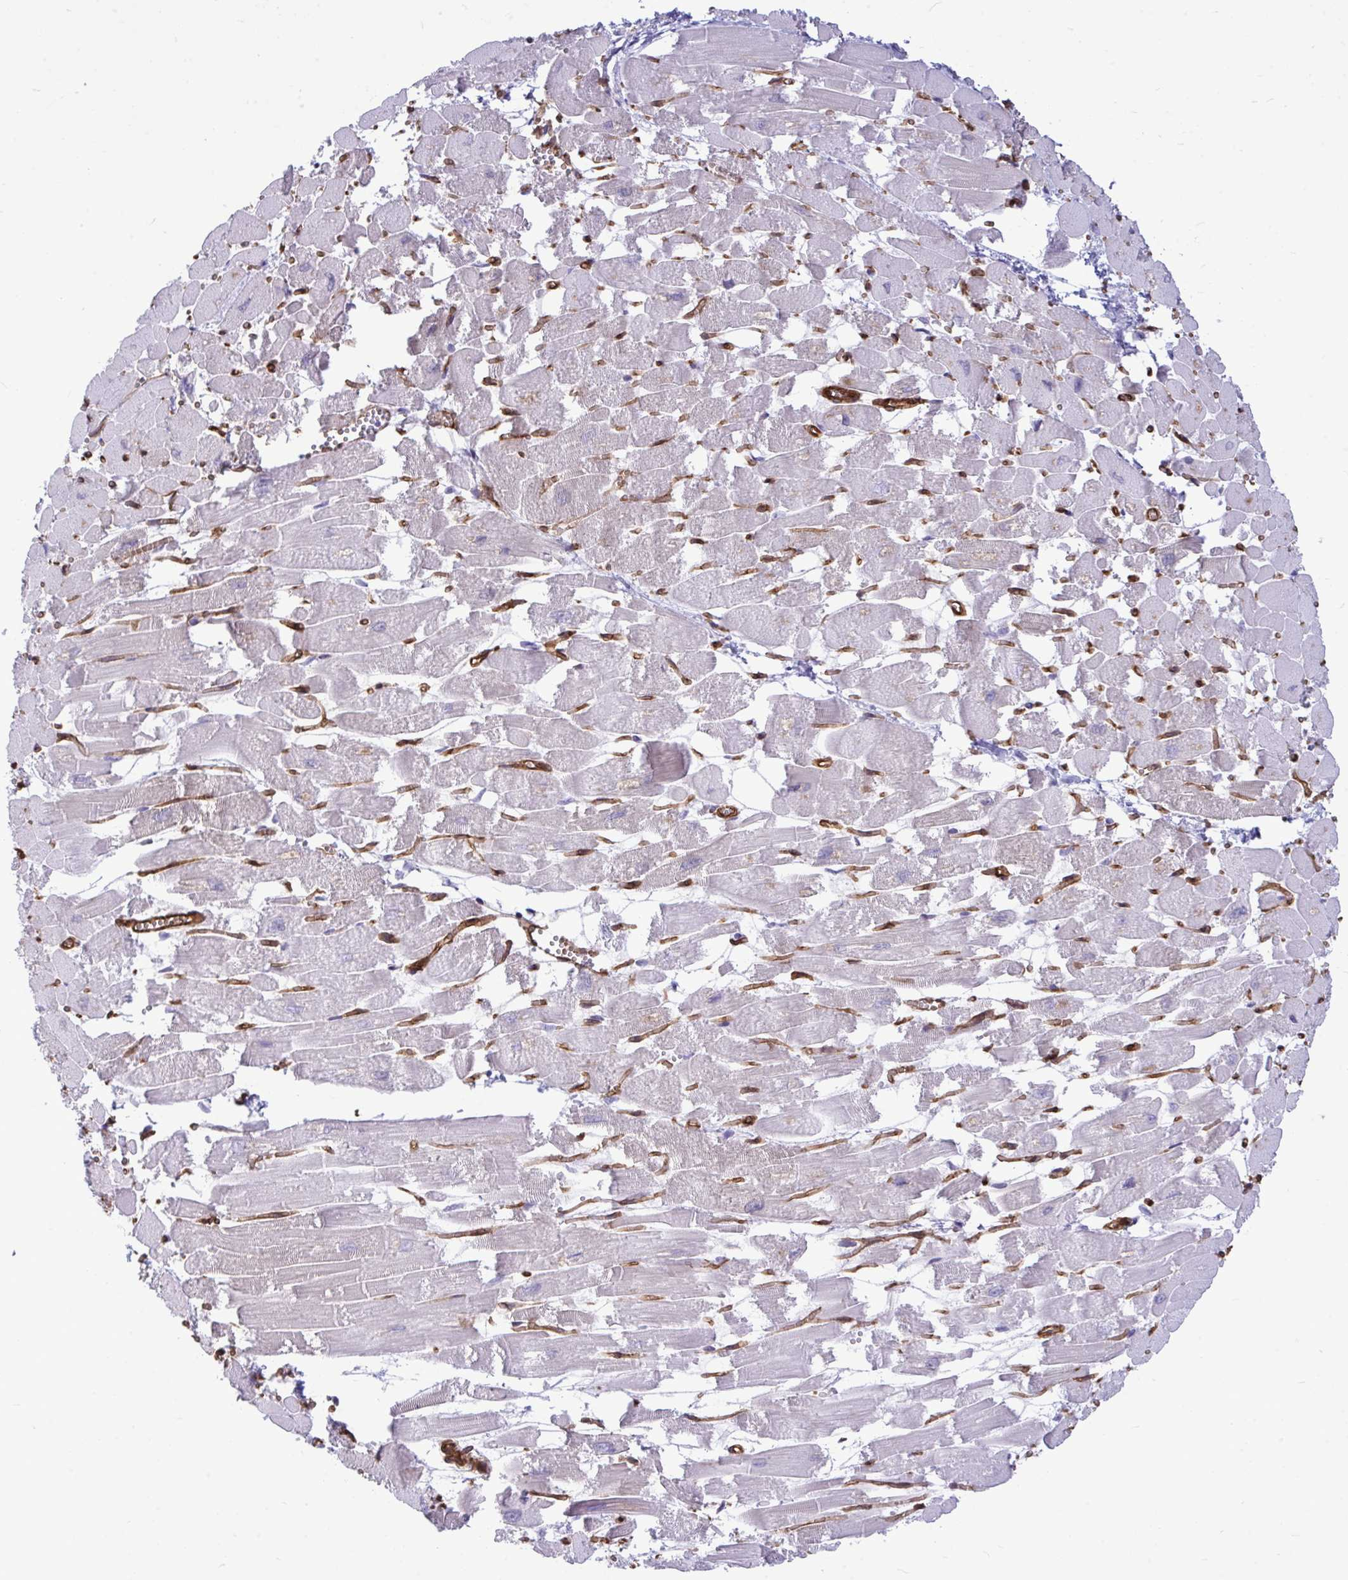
{"staining": {"intensity": "negative", "quantity": "none", "location": "none"}, "tissue": "heart muscle", "cell_type": "Cardiomyocytes", "image_type": "normal", "snomed": [{"axis": "morphology", "description": "Normal tissue, NOS"}, {"axis": "topography", "description": "Heart"}], "caption": "The IHC micrograph has no significant staining in cardiomyocytes of heart muscle. The staining is performed using DAB brown chromogen with nuclei counter-stained in using hematoxylin.", "gene": "LIMS2", "patient": {"sex": "female", "age": 52}}